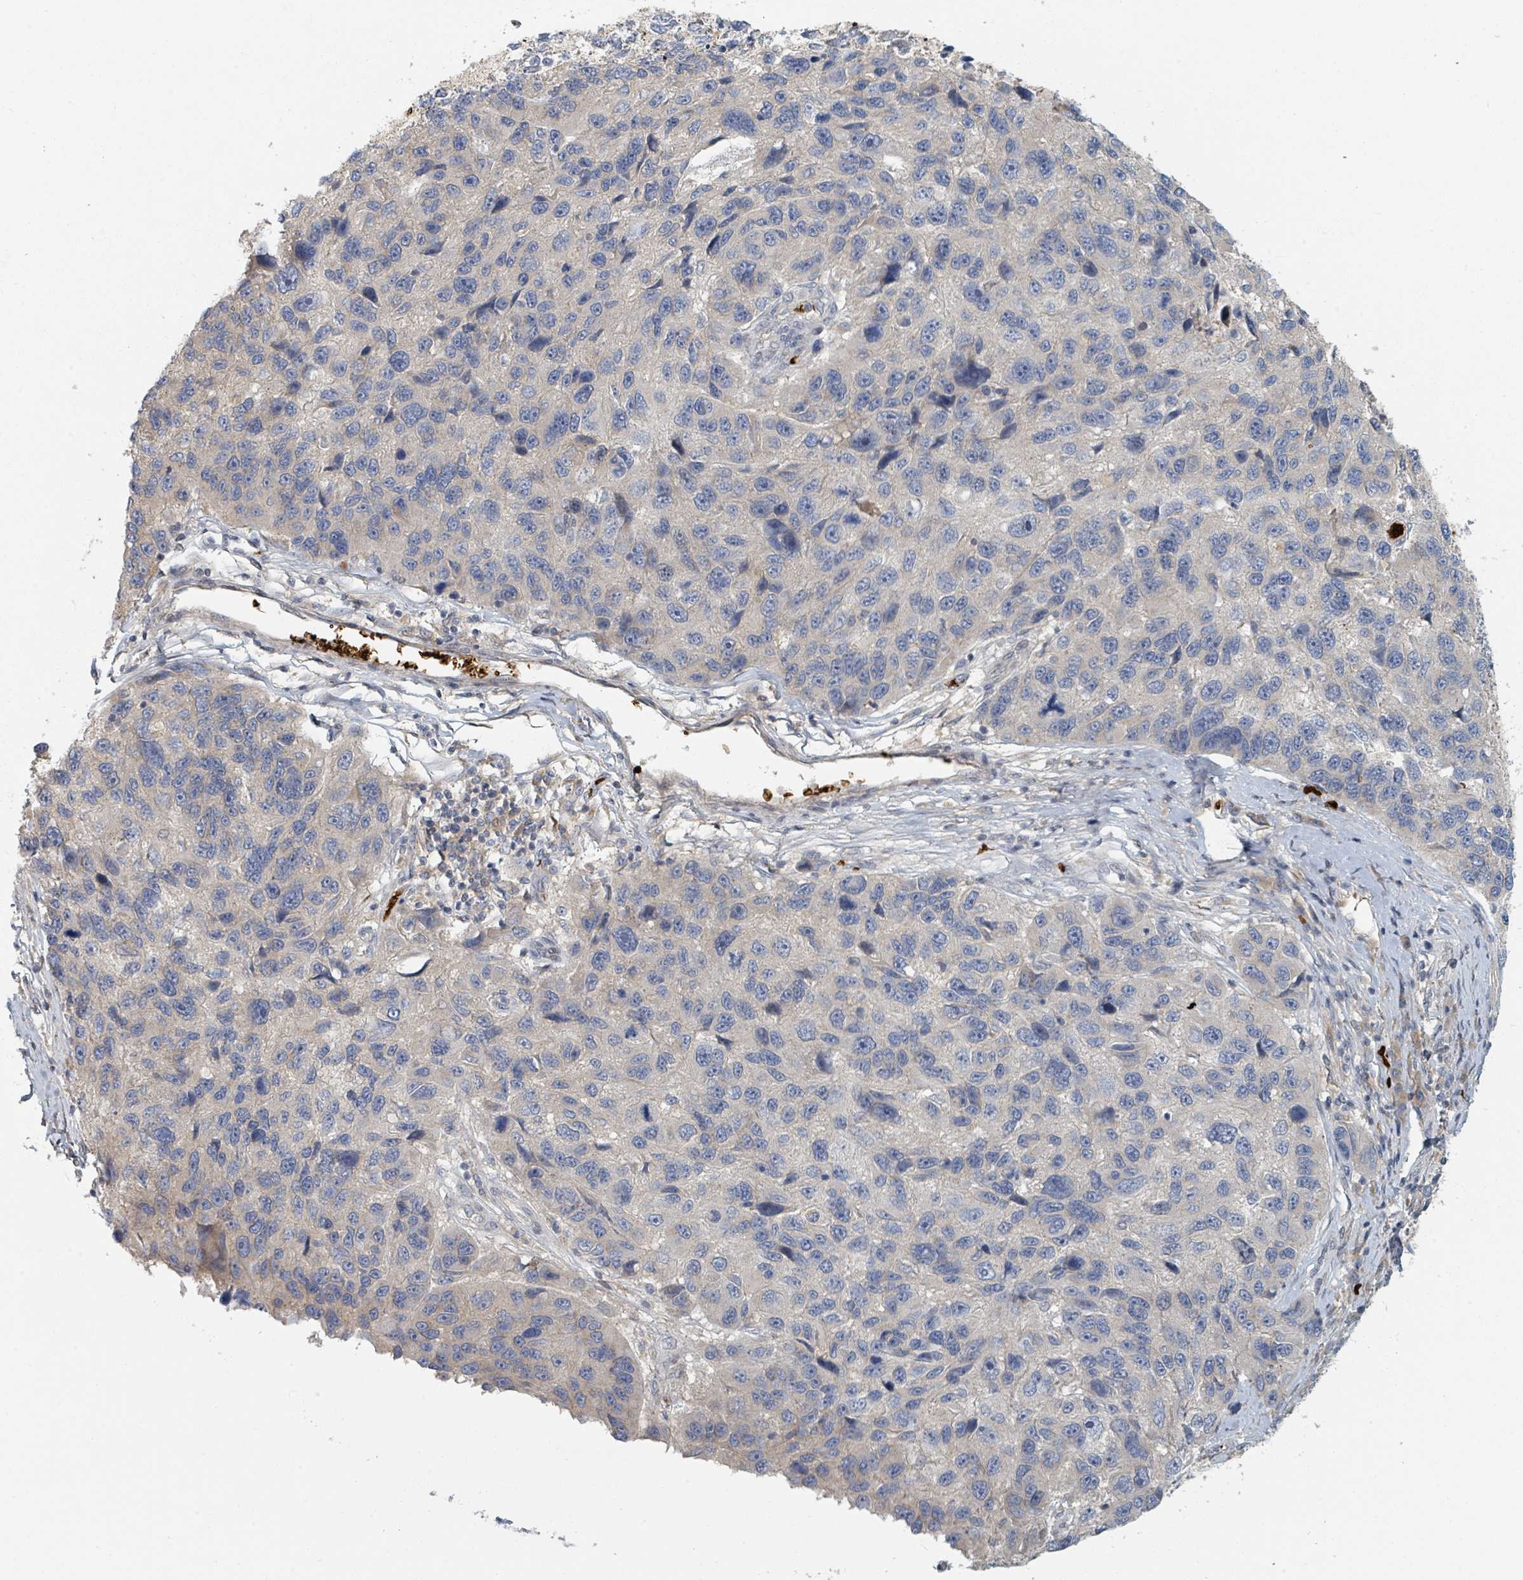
{"staining": {"intensity": "negative", "quantity": "none", "location": "none"}, "tissue": "melanoma", "cell_type": "Tumor cells", "image_type": "cancer", "snomed": [{"axis": "morphology", "description": "Malignant melanoma, NOS"}, {"axis": "topography", "description": "Skin"}], "caption": "High magnification brightfield microscopy of malignant melanoma stained with DAB (brown) and counterstained with hematoxylin (blue): tumor cells show no significant expression.", "gene": "TRPC4AP", "patient": {"sex": "male", "age": 53}}